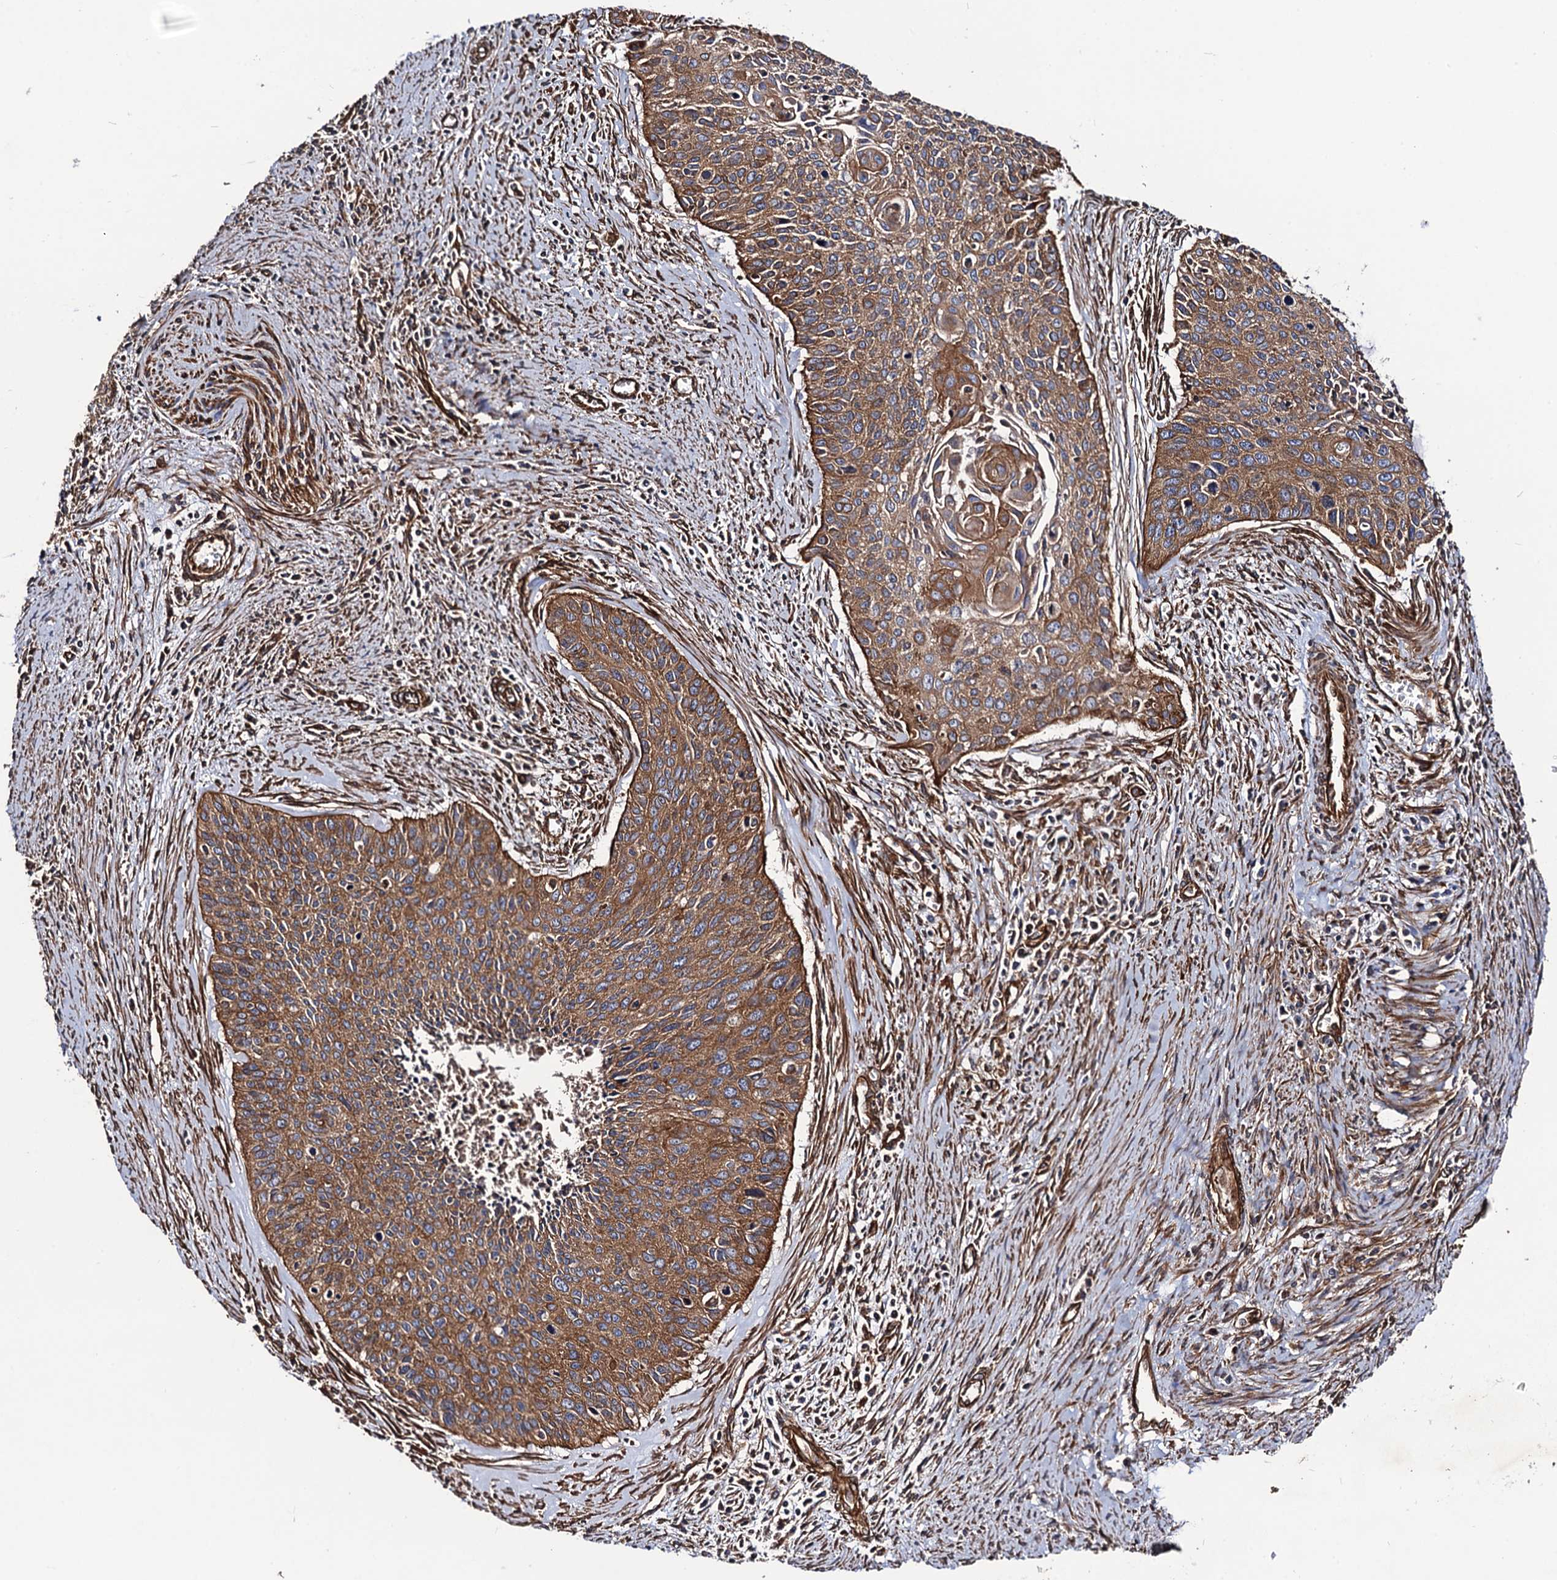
{"staining": {"intensity": "moderate", "quantity": ">75%", "location": "cytoplasmic/membranous"}, "tissue": "cervical cancer", "cell_type": "Tumor cells", "image_type": "cancer", "snomed": [{"axis": "morphology", "description": "Squamous cell carcinoma, NOS"}, {"axis": "topography", "description": "Cervix"}], "caption": "Cervical cancer (squamous cell carcinoma) tissue shows moderate cytoplasmic/membranous expression in approximately >75% of tumor cells", "gene": "CIP2A", "patient": {"sex": "female", "age": 55}}